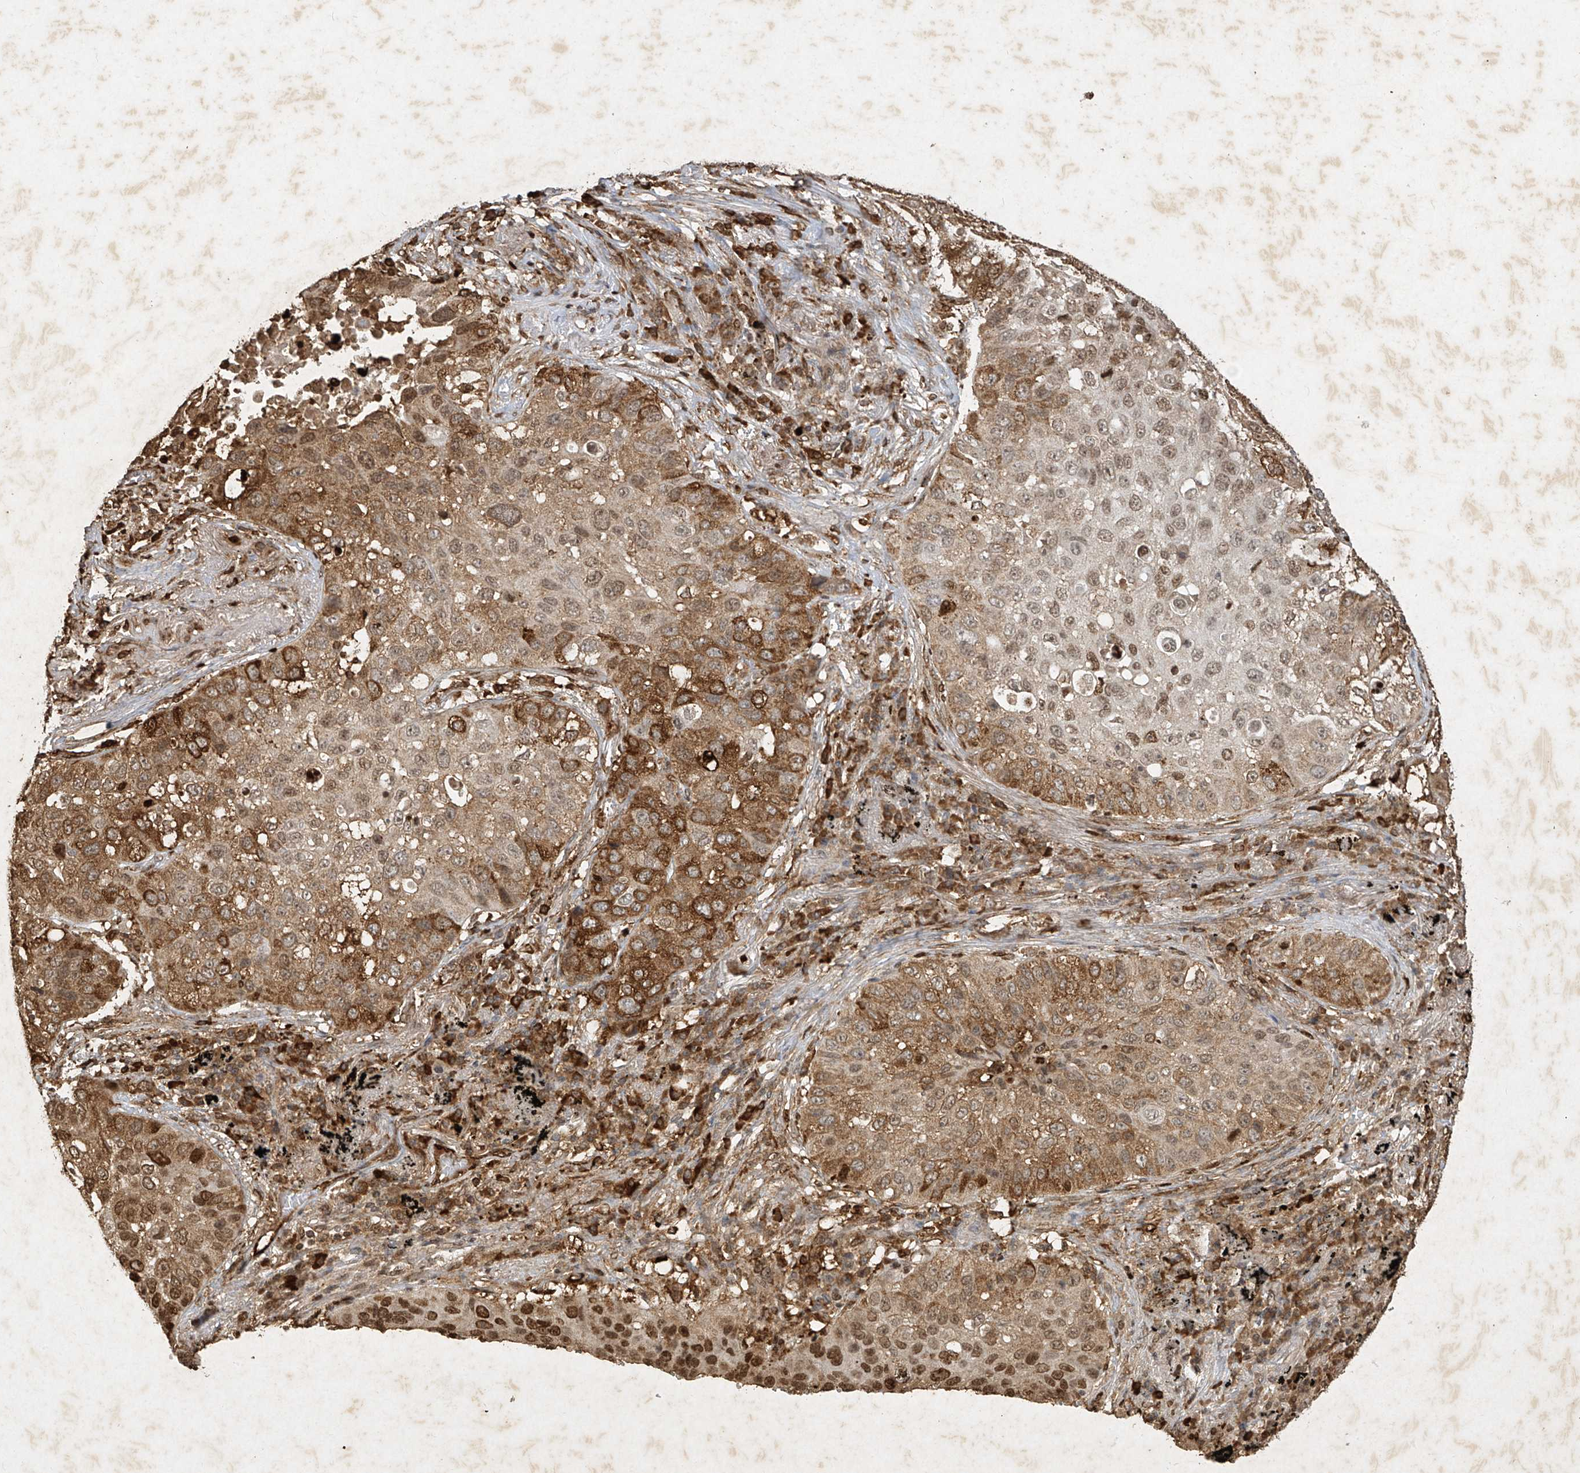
{"staining": {"intensity": "strong", "quantity": ">75%", "location": "cytoplasmic/membranous,nuclear"}, "tissue": "lung cancer", "cell_type": "Tumor cells", "image_type": "cancer", "snomed": [{"axis": "morphology", "description": "Squamous cell carcinoma, NOS"}, {"axis": "topography", "description": "Lung"}], "caption": "Immunohistochemistry (IHC) image of neoplastic tissue: lung squamous cell carcinoma stained using IHC shows high levels of strong protein expression localized specifically in the cytoplasmic/membranous and nuclear of tumor cells, appearing as a cytoplasmic/membranous and nuclear brown color.", "gene": "ATRIP", "patient": {"sex": "male", "age": 57}}